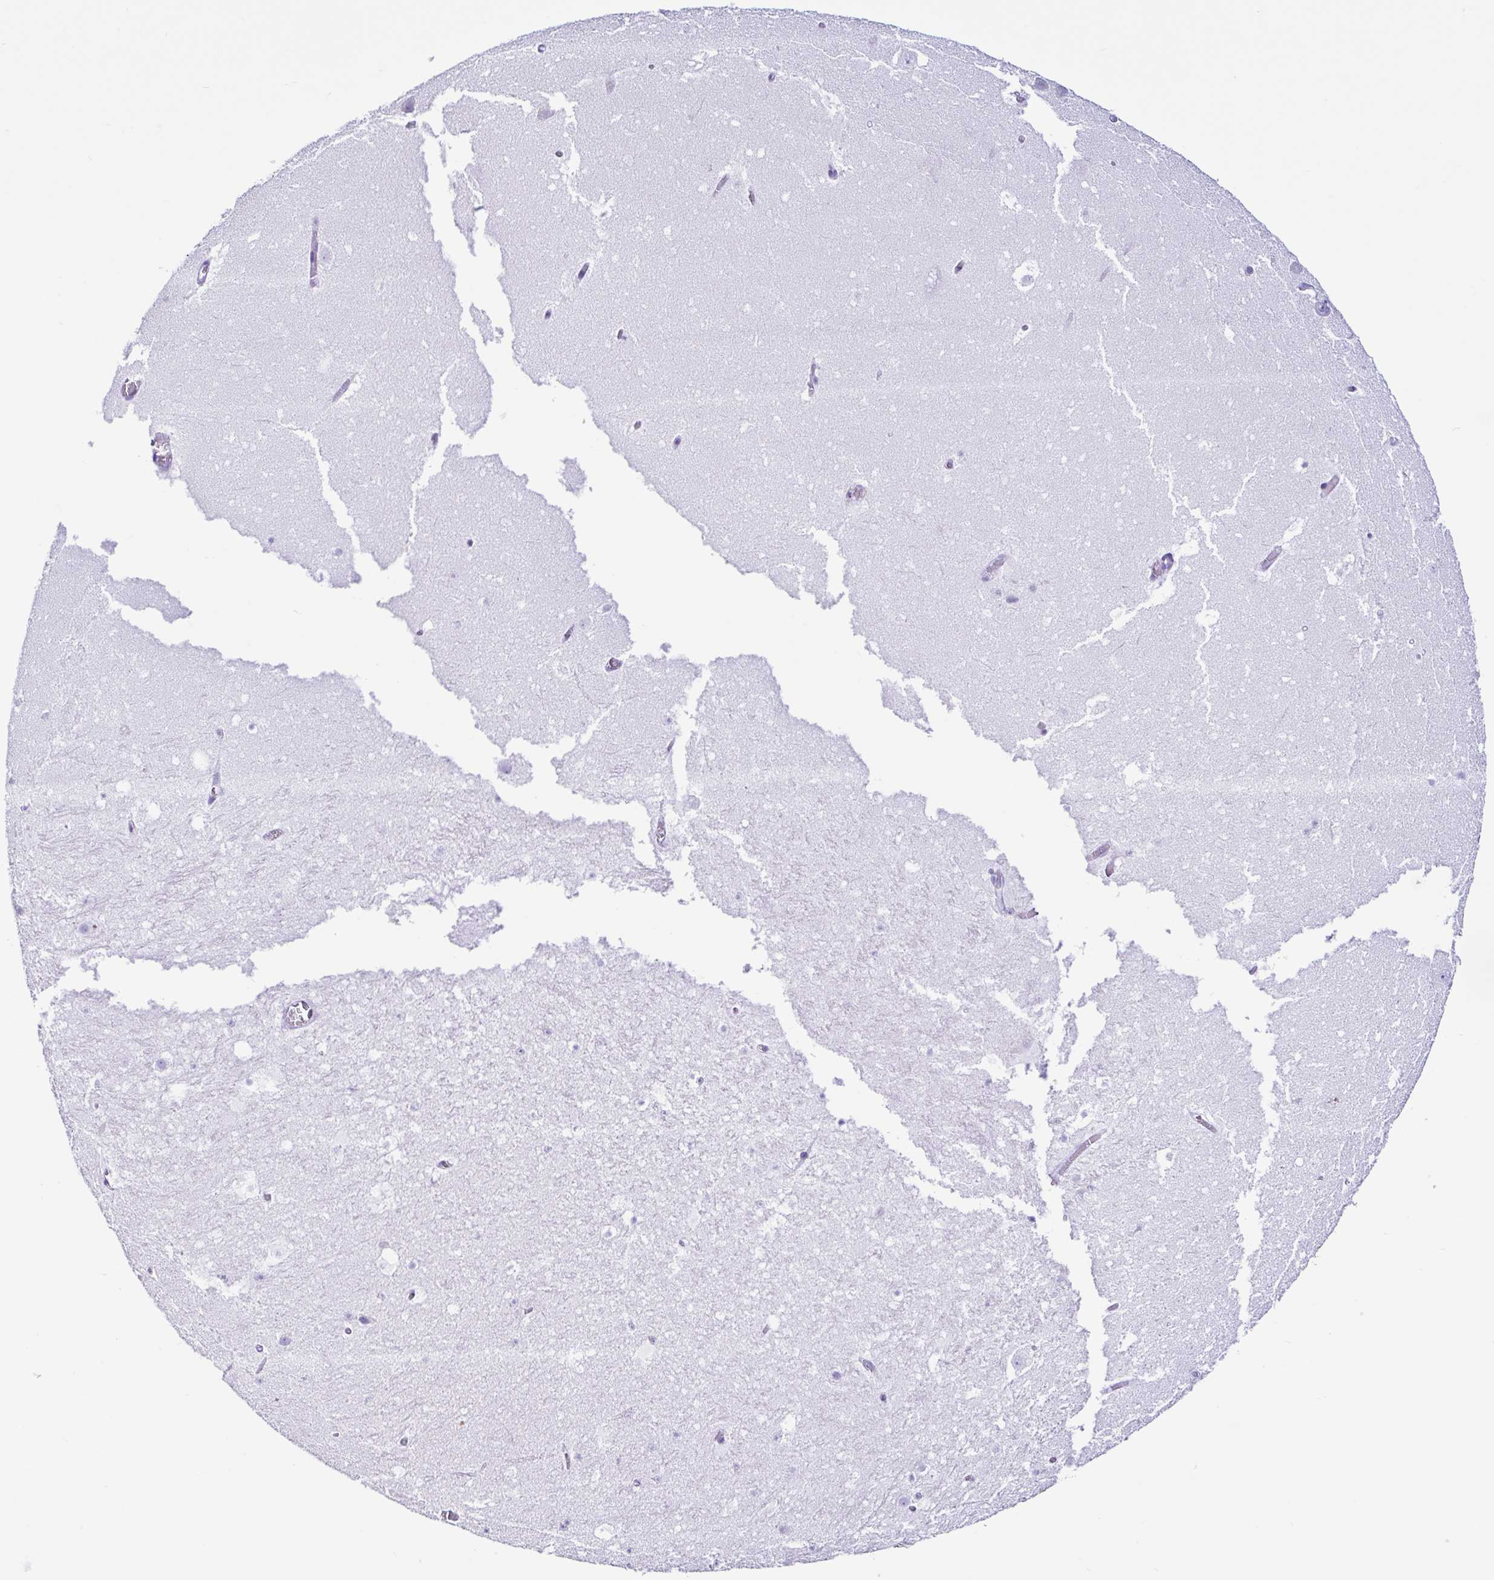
{"staining": {"intensity": "negative", "quantity": "none", "location": "none"}, "tissue": "hippocampus", "cell_type": "Glial cells", "image_type": "normal", "snomed": [{"axis": "morphology", "description": "Normal tissue, NOS"}, {"axis": "topography", "description": "Hippocampus"}], "caption": "An IHC image of unremarkable hippocampus is shown. There is no staining in glial cells of hippocampus.", "gene": "PIGF", "patient": {"sex": "female", "age": 42}}